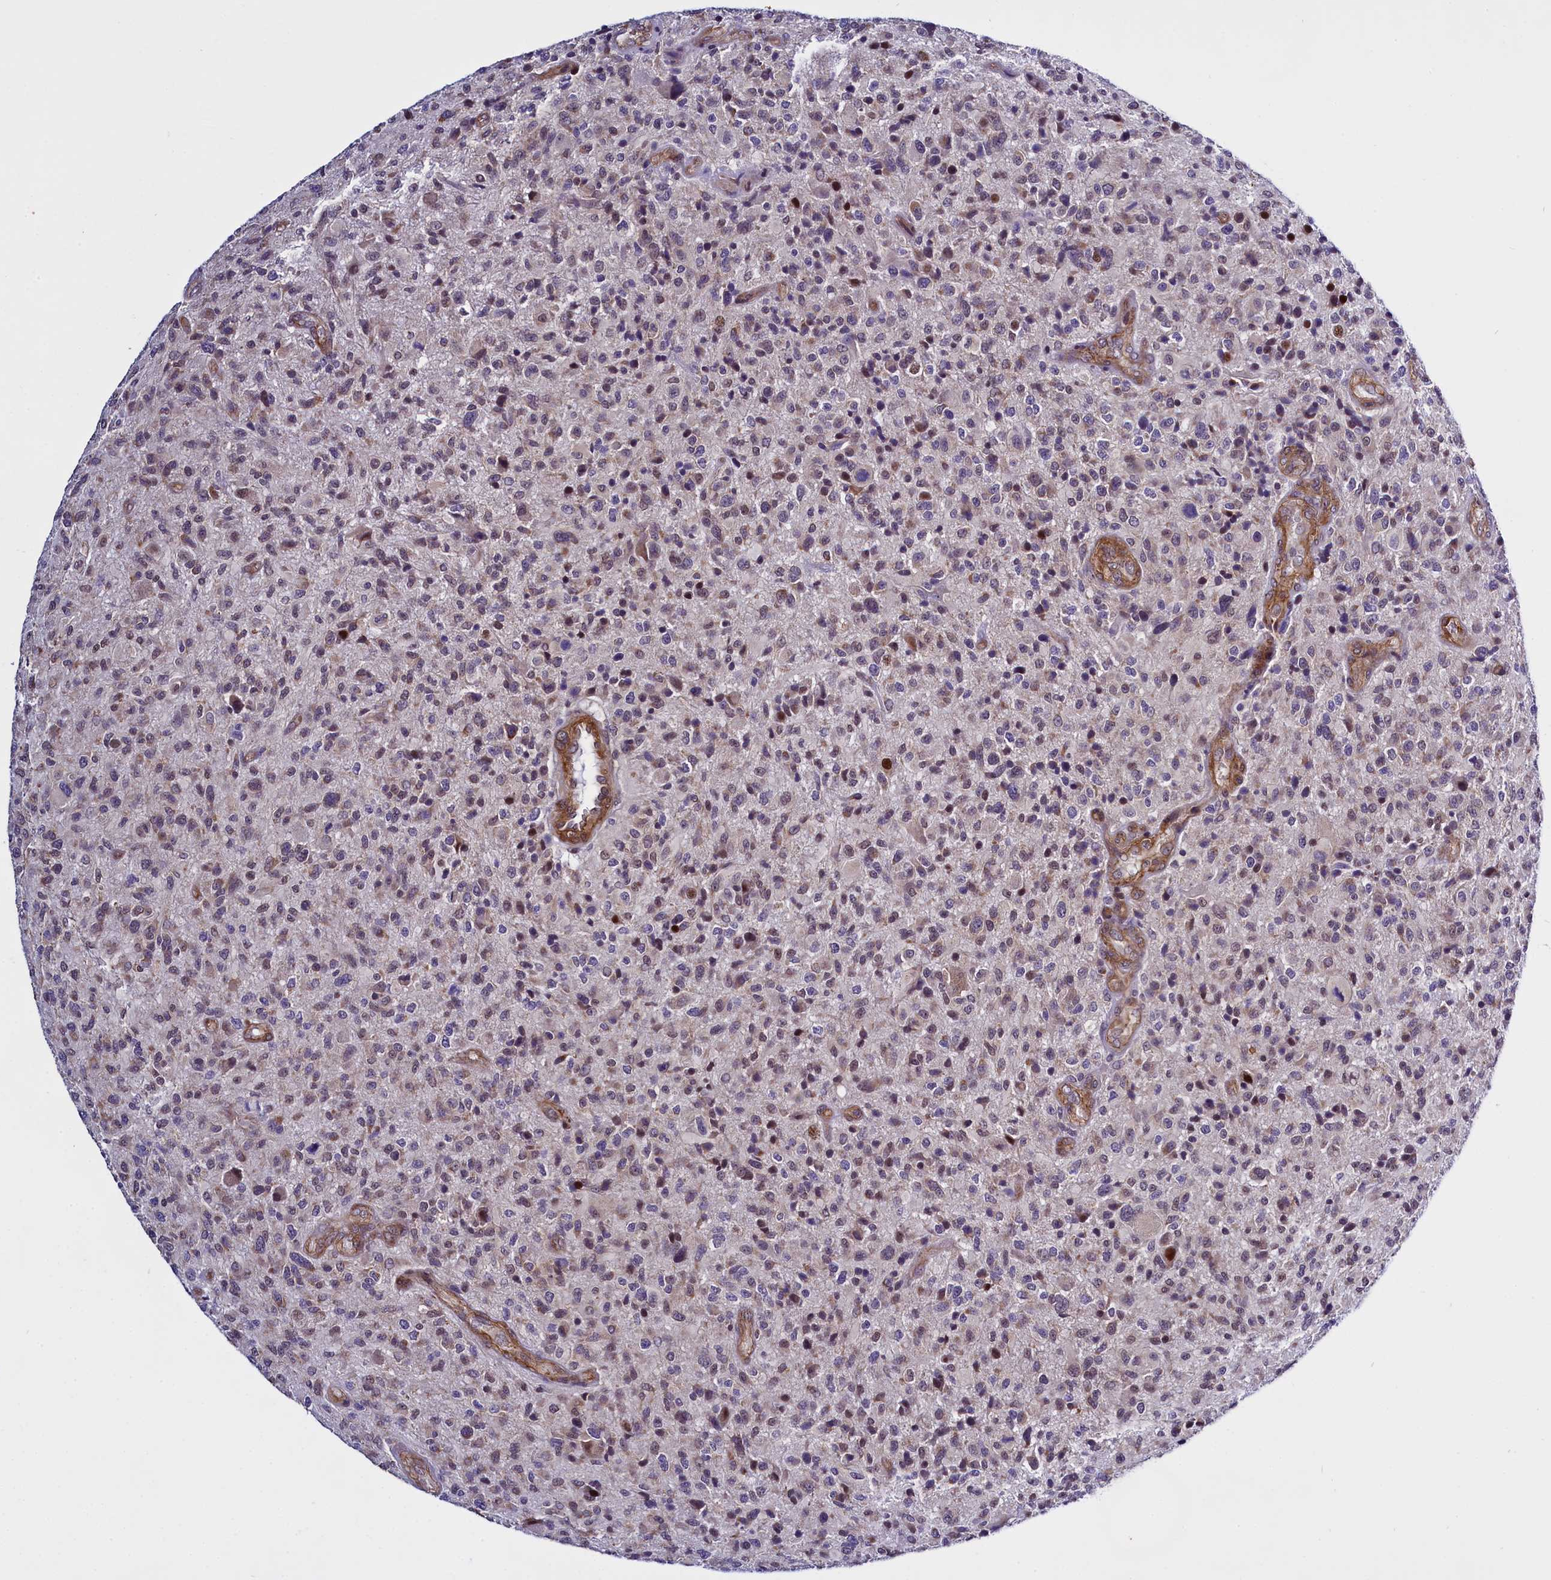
{"staining": {"intensity": "weak", "quantity": "<25%", "location": "cytoplasmic/membranous"}, "tissue": "glioma", "cell_type": "Tumor cells", "image_type": "cancer", "snomed": [{"axis": "morphology", "description": "Glioma, malignant, High grade"}, {"axis": "topography", "description": "Brain"}], "caption": "Tumor cells are negative for brown protein staining in high-grade glioma (malignant).", "gene": "UACA", "patient": {"sex": "male", "age": 47}}